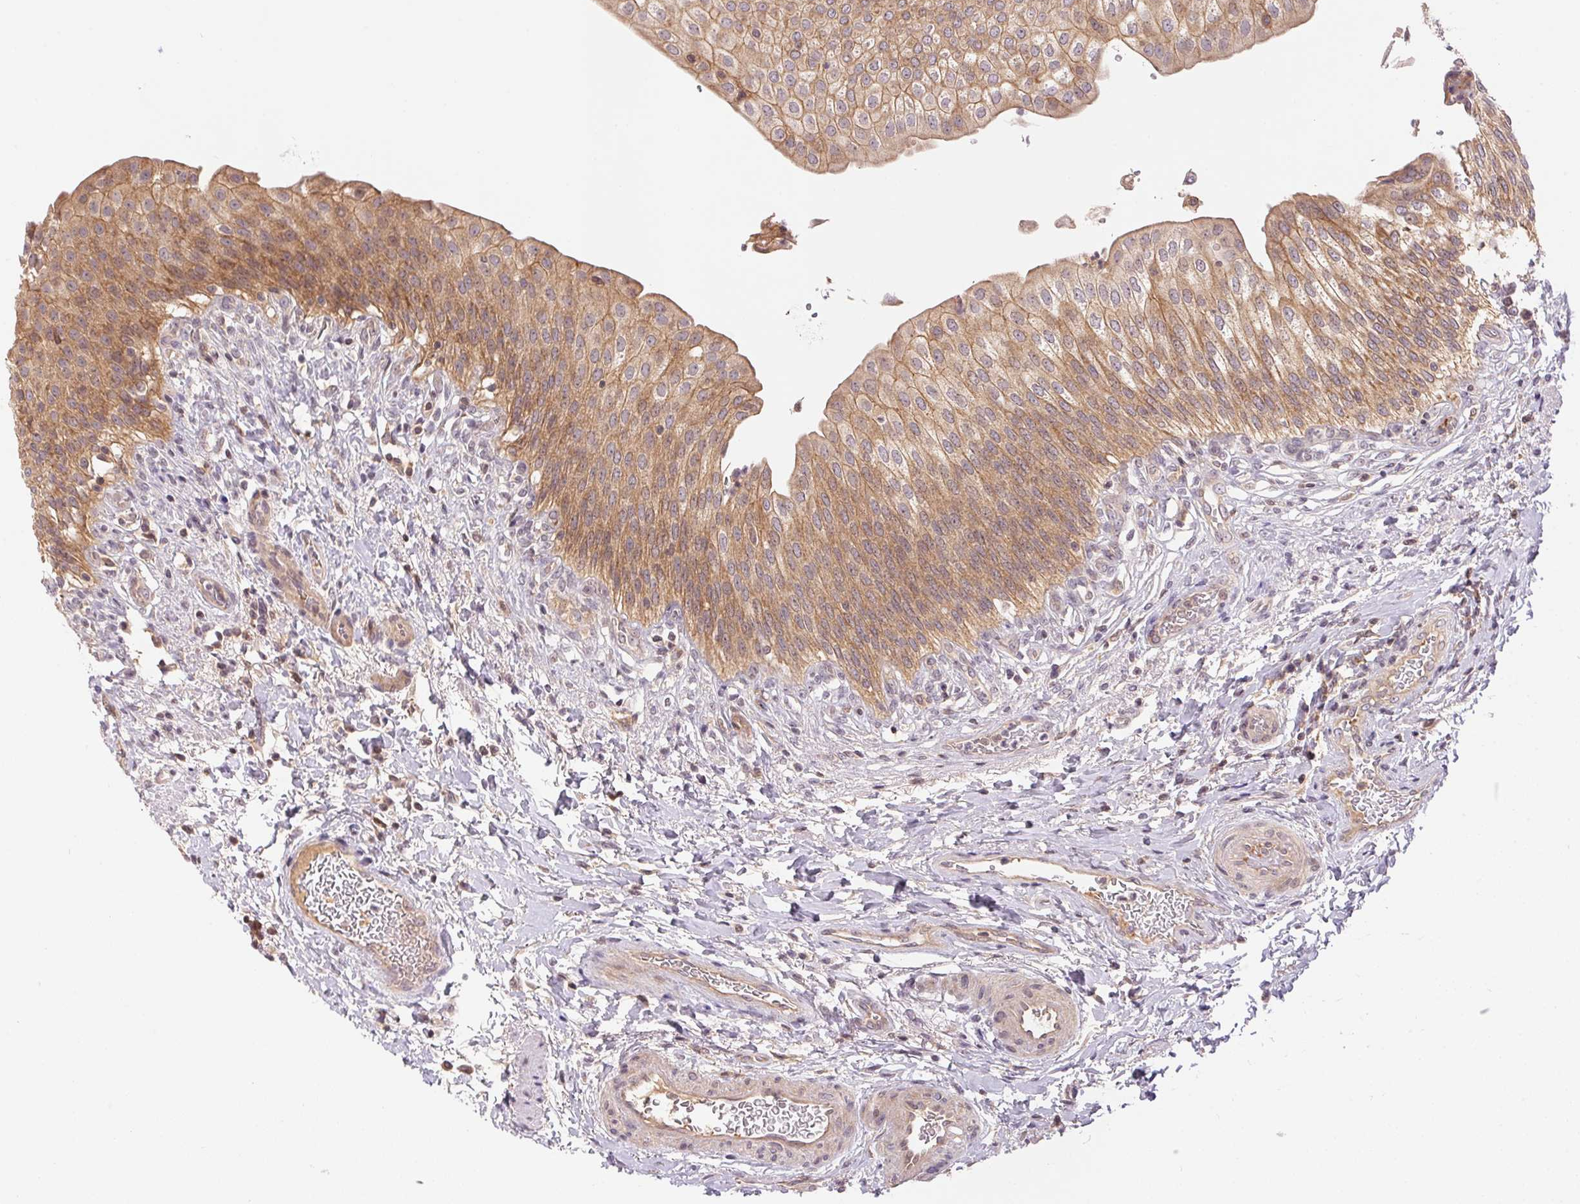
{"staining": {"intensity": "moderate", "quantity": ">75%", "location": "cytoplasmic/membranous"}, "tissue": "urinary bladder", "cell_type": "Urothelial cells", "image_type": "normal", "snomed": [{"axis": "morphology", "description": "Normal tissue, NOS"}, {"axis": "topography", "description": "Urinary bladder"}, {"axis": "topography", "description": "Peripheral nerve tissue"}], "caption": "This is an image of immunohistochemistry staining of normal urinary bladder, which shows moderate staining in the cytoplasmic/membranous of urothelial cells.", "gene": "BNIP5", "patient": {"sex": "female", "age": 60}}